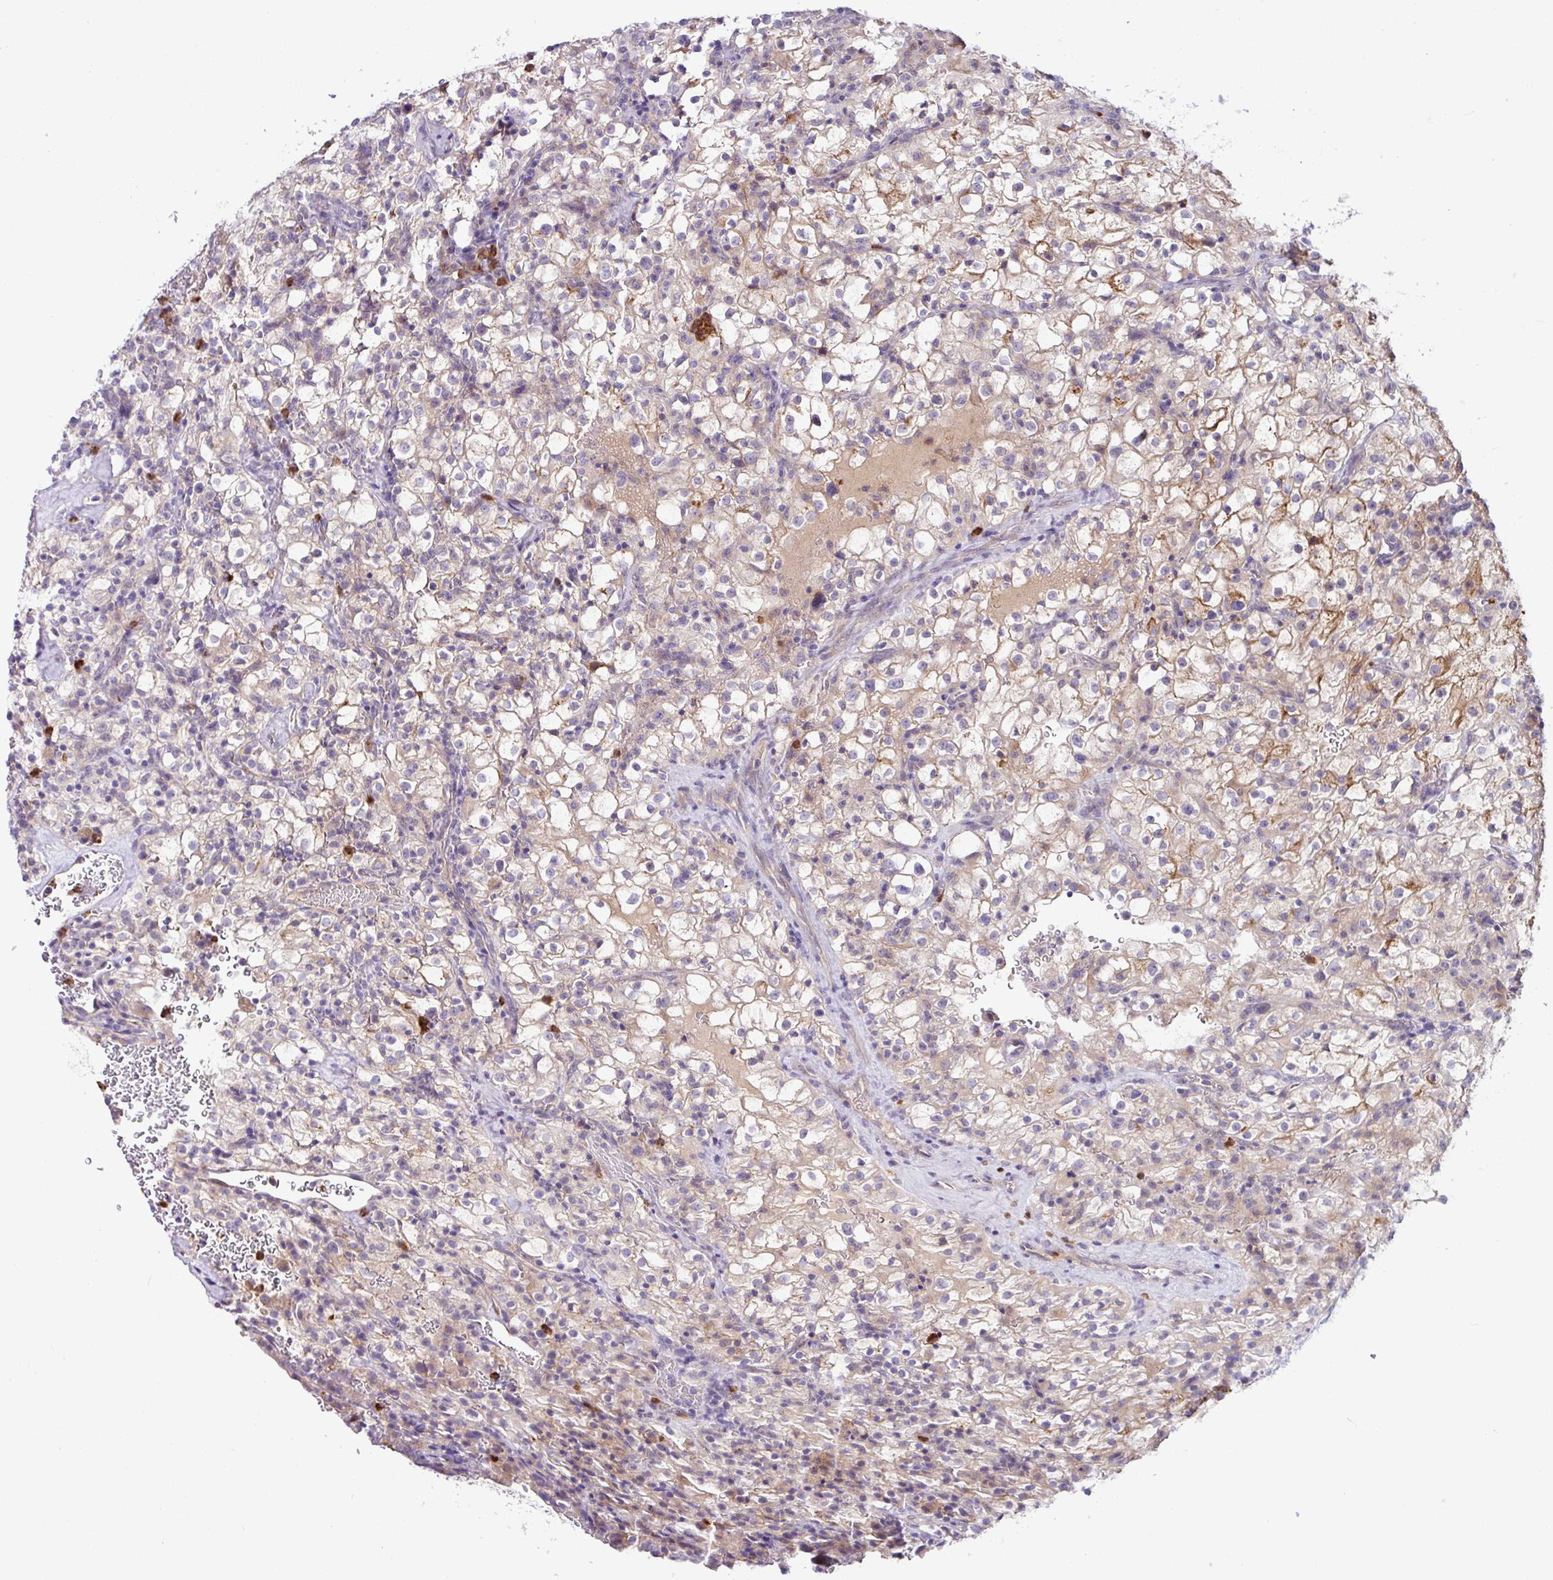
{"staining": {"intensity": "moderate", "quantity": "<25%", "location": "cytoplasmic/membranous"}, "tissue": "renal cancer", "cell_type": "Tumor cells", "image_type": "cancer", "snomed": [{"axis": "morphology", "description": "Adenocarcinoma, NOS"}, {"axis": "topography", "description": "Kidney"}], "caption": "A histopathology image showing moderate cytoplasmic/membranous expression in about <25% of tumor cells in renal cancer (adenocarcinoma), as visualized by brown immunohistochemical staining.", "gene": "CRISP3", "patient": {"sex": "female", "age": 74}}